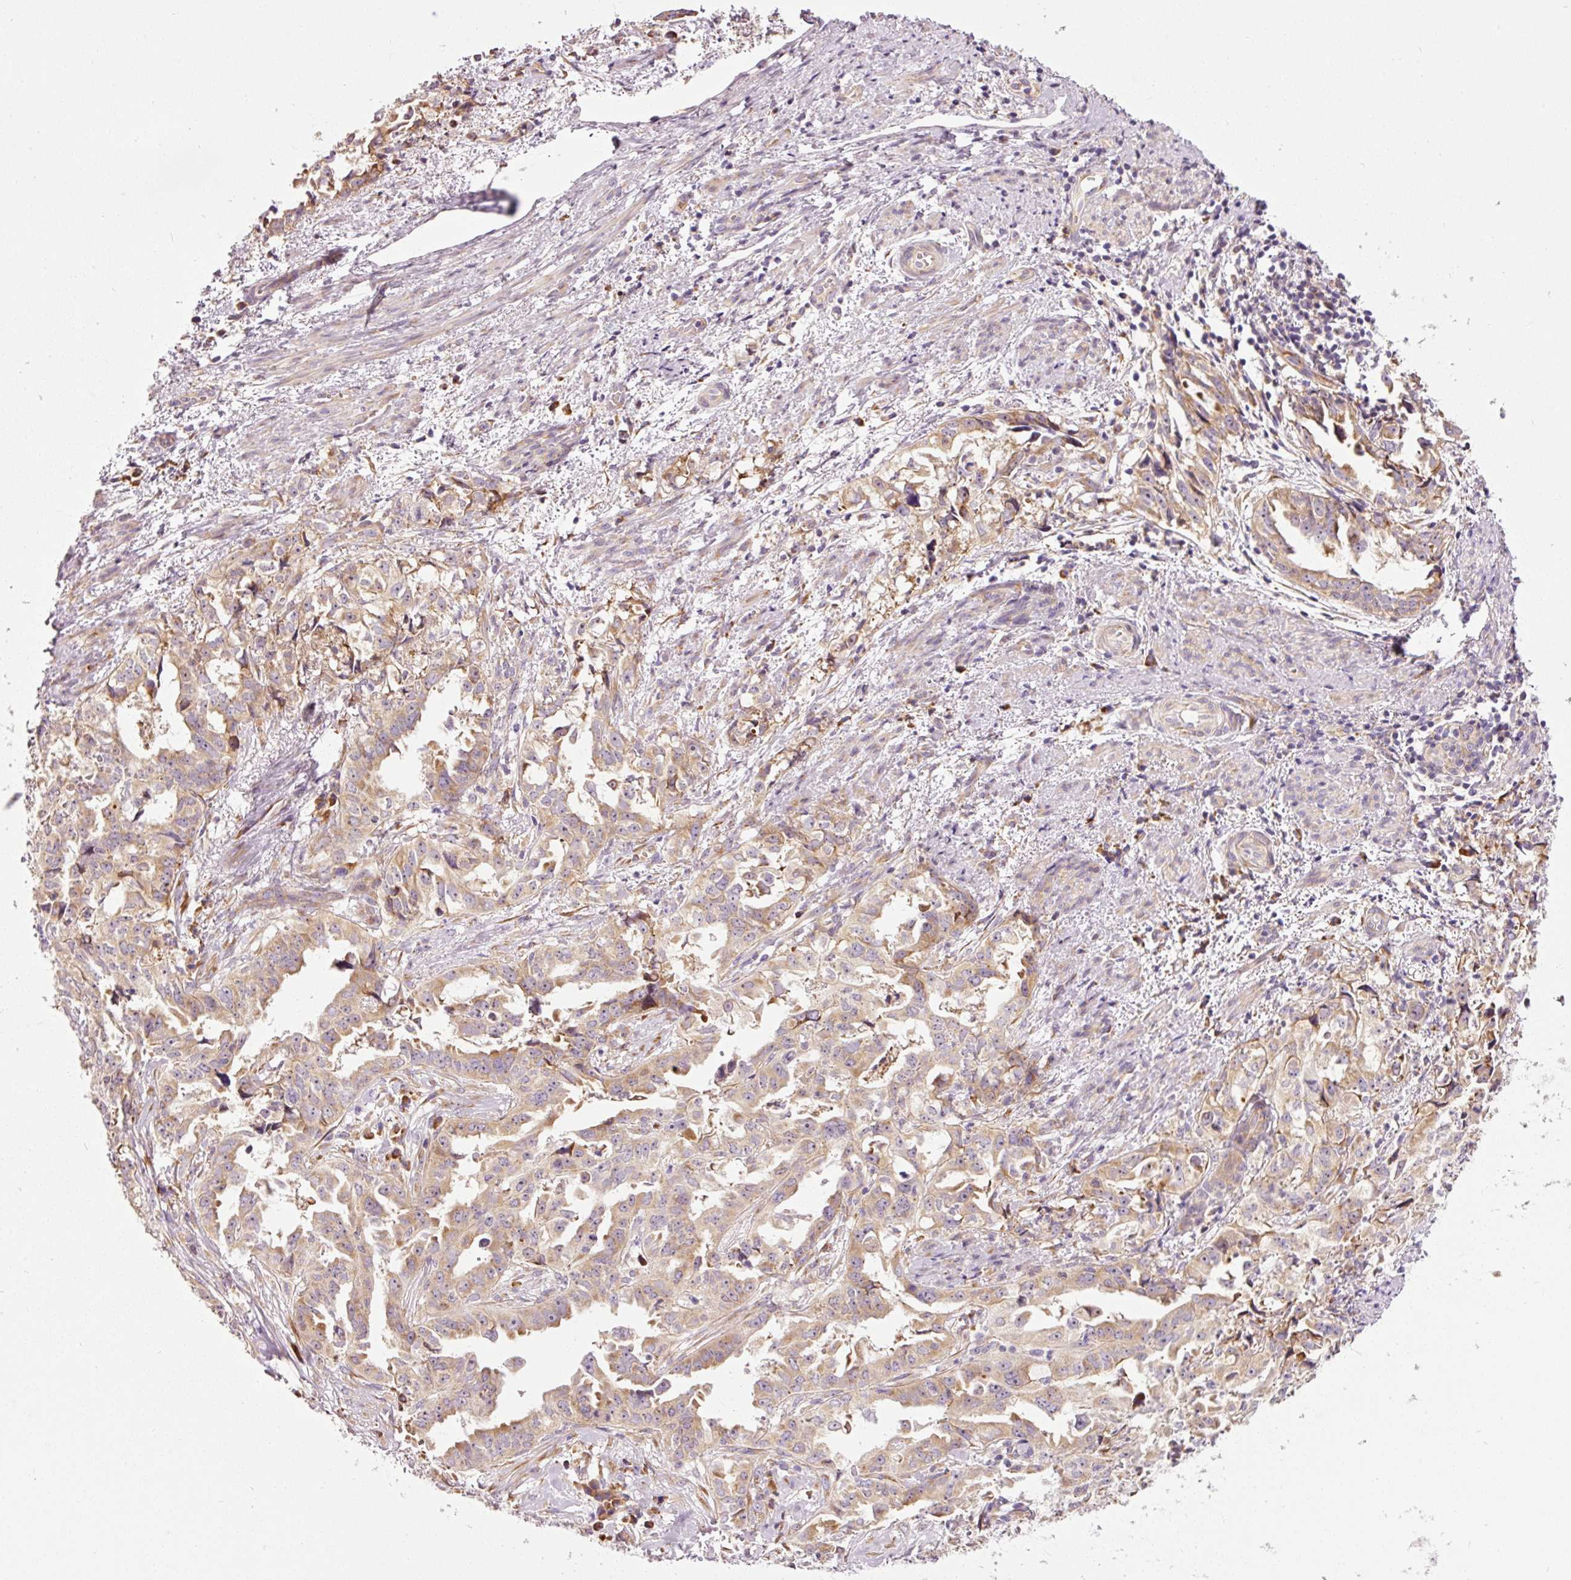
{"staining": {"intensity": "moderate", "quantity": ">75%", "location": "cytoplasmic/membranous"}, "tissue": "endometrial cancer", "cell_type": "Tumor cells", "image_type": "cancer", "snomed": [{"axis": "morphology", "description": "Adenocarcinoma, NOS"}, {"axis": "topography", "description": "Endometrium"}], "caption": "Endometrial cancer (adenocarcinoma) stained with immunohistochemistry (IHC) displays moderate cytoplasmic/membranous staining in about >75% of tumor cells.", "gene": "RPL10A", "patient": {"sex": "female", "age": 65}}